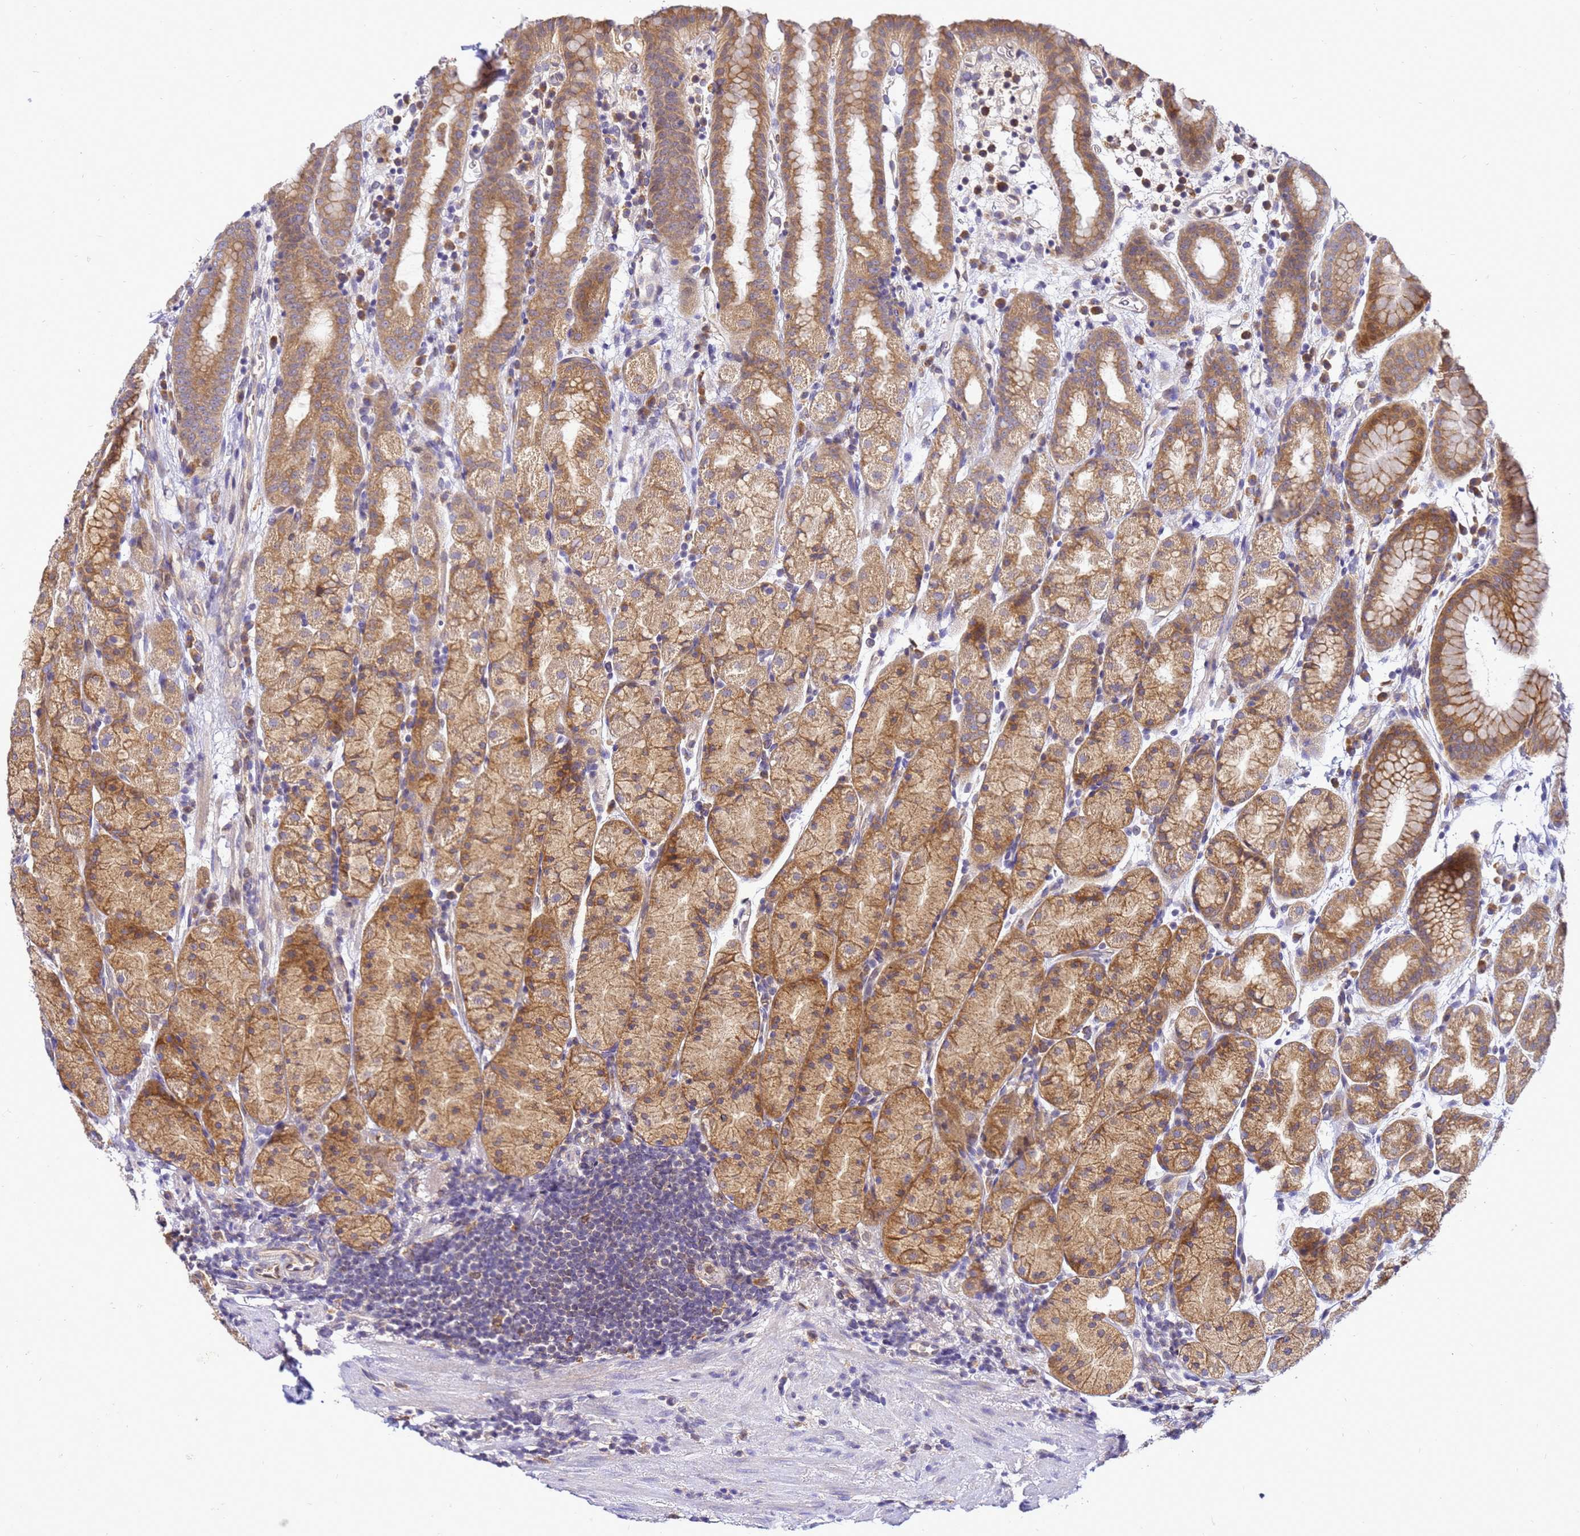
{"staining": {"intensity": "moderate", "quantity": ">75%", "location": "cytoplasmic/membranous"}, "tissue": "stomach", "cell_type": "Glandular cells", "image_type": "normal", "snomed": [{"axis": "morphology", "description": "Normal tissue, NOS"}, {"axis": "topography", "description": "Stomach, upper"}, {"axis": "topography", "description": "Stomach, lower"}, {"axis": "topography", "description": "Small intestine"}], "caption": "A micrograph of stomach stained for a protein exhibits moderate cytoplasmic/membranous brown staining in glandular cells. The protein is stained brown, and the nuclei are stained in blue (DAB (3,3'-diaminobenzidine) IHC with brightfield microscopy, high magnification).", "gene": "ADPGK", "patient": {"sex": "male", "age": 68}}